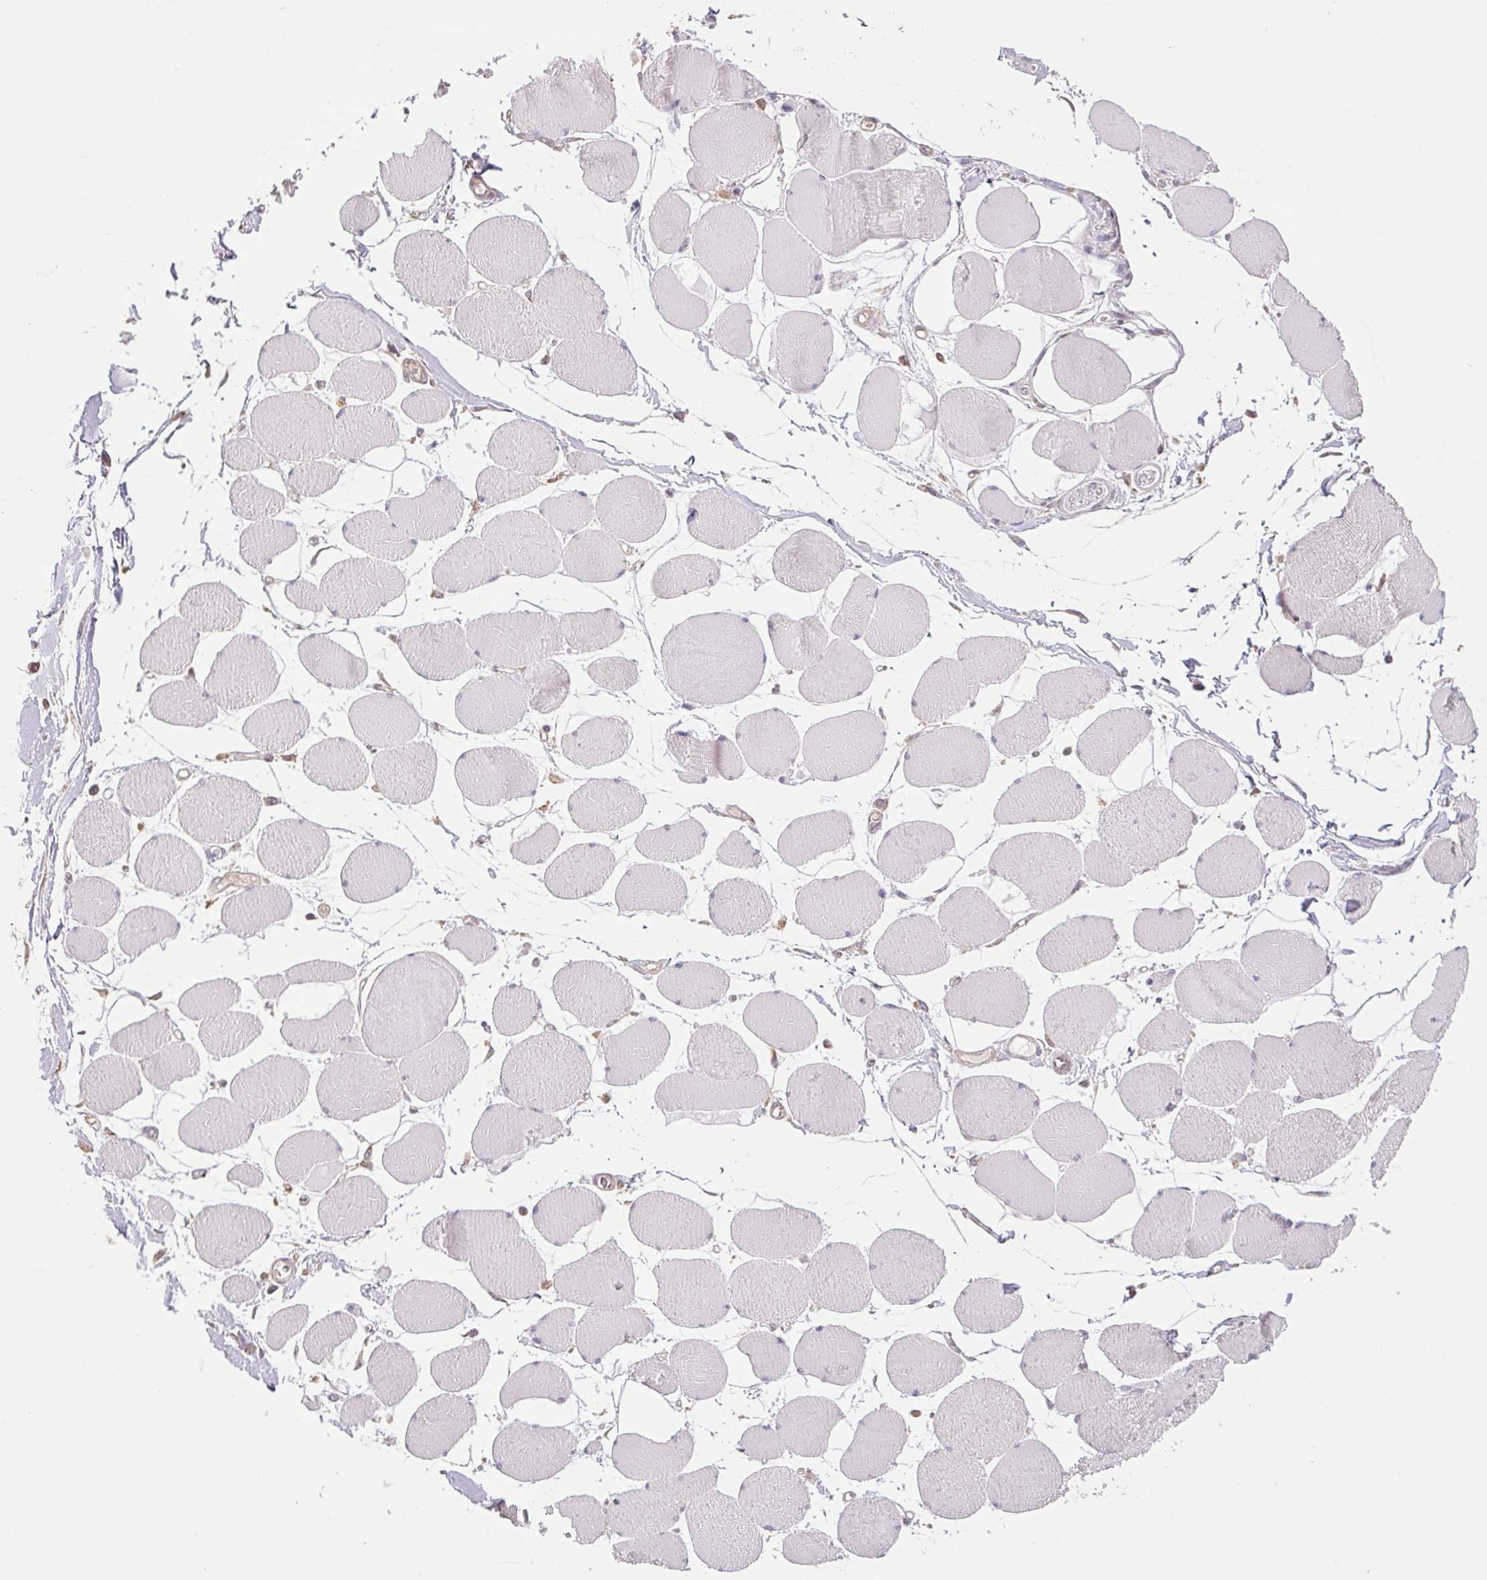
{"staining": {"intensity": "negative", "quantity": "none", "location": "none"}, "tissue": "skeletal muscle", "cell_type": "Myocytes", "image_type": "normal", "snomed": [{"axis": "morphology", "description": "Normal tissue, NOS"}, {"axis": "topography", "description": "Skeletal muscle"}], "caption": "Immunohistochemistry (IHC) photomicrograph of normal skeletal muscle: human skeletal muscle stained with DAB (3,3'-diaminobenzidine) reveals no significant protein staining in myocytes.", "gene": "MAP3K5", "patient": {"sex": "female", "age": 75}}